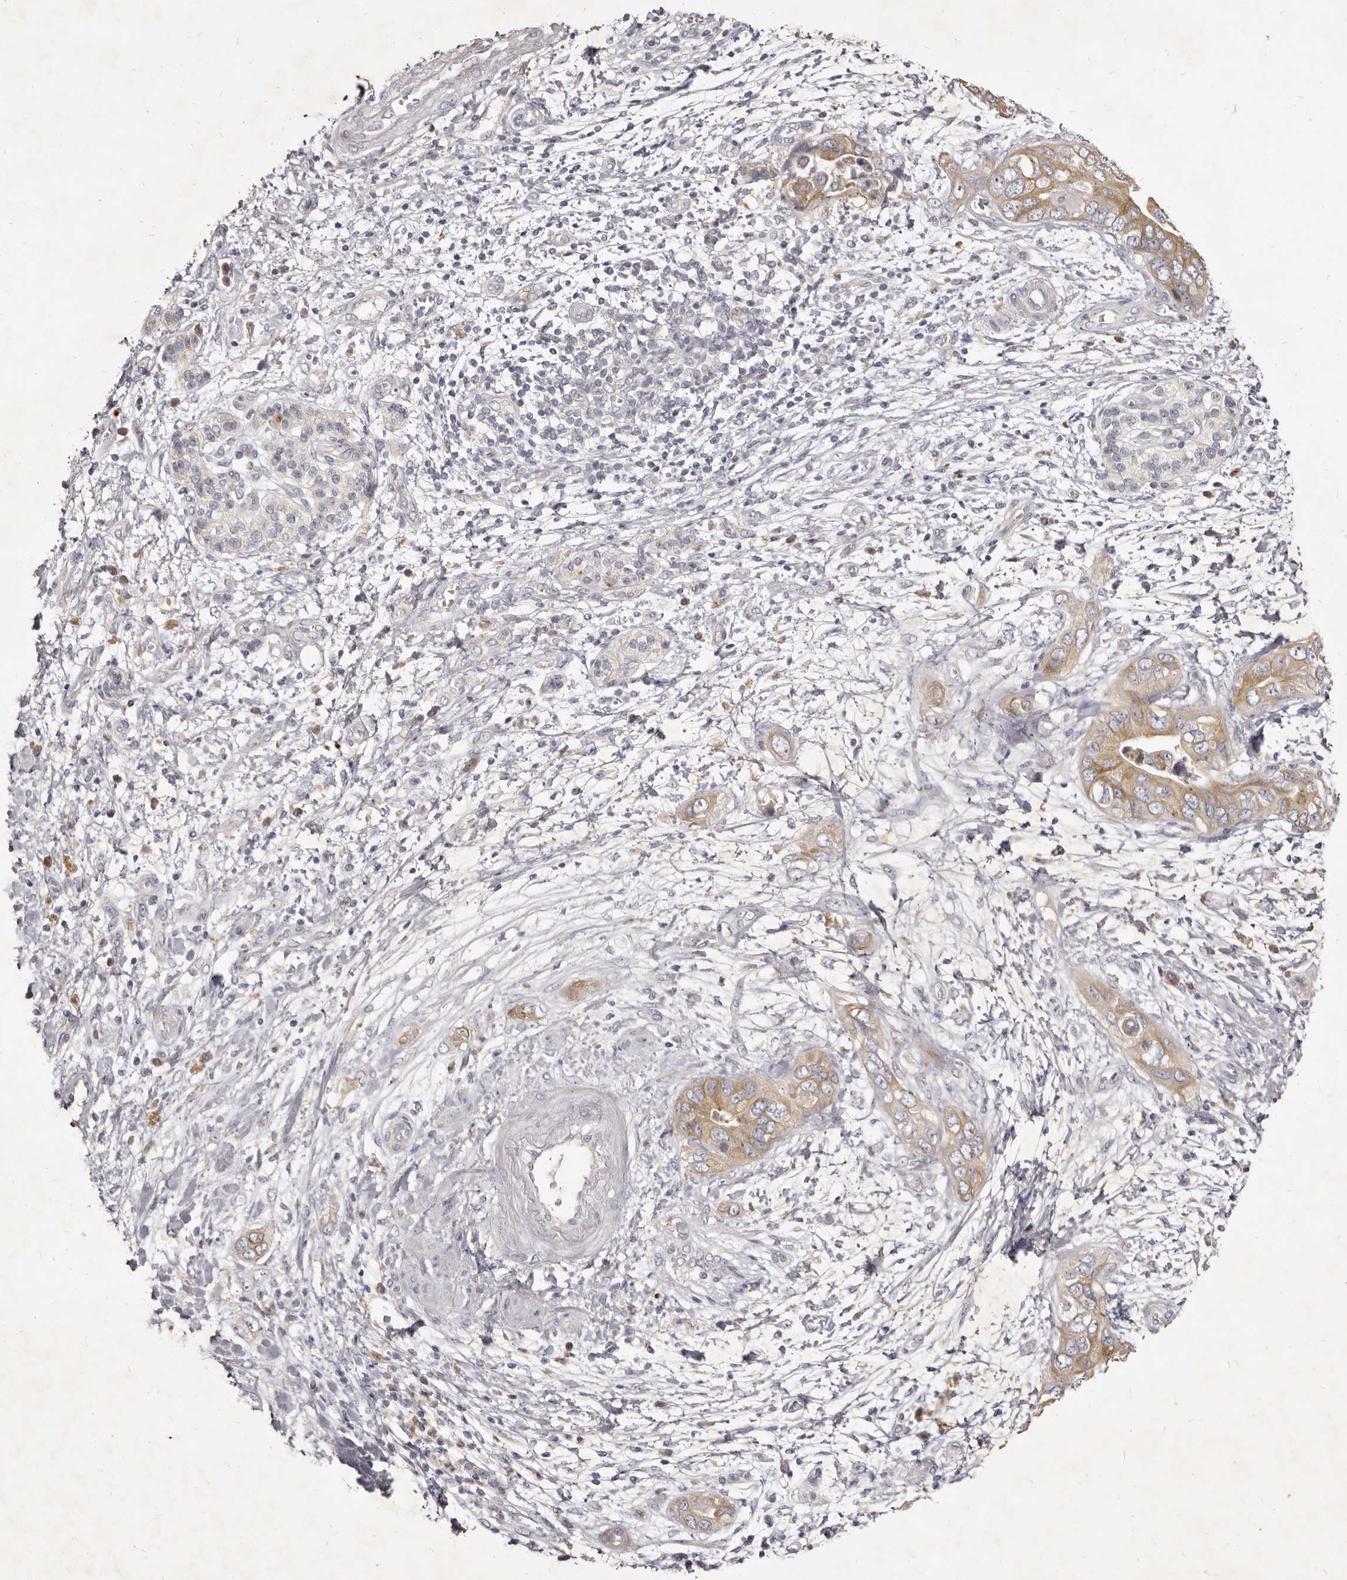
{"staining": {"intensity": "moderate", "quantity": "25%-75%", "location": "cytoplasmic/membranous"}, "tissue": "pancreatic cancer", "cell_type": "Tumor cells", "image_type": "cancer", "snomed": [{"axis": "morphology", "description": "Adenocarcinoma, NOS"}, {"axis": "topography", "description": "Pancreas"}], "caption": "Adenocarcinoma (pancreatic) stained for a protein (brown) shows moderate cytoplasmic/membranous positive staining in about 25%-75% of tumor cells.", "gene": "KIF2B", "patient": {"sex": "female", "age": 78}}